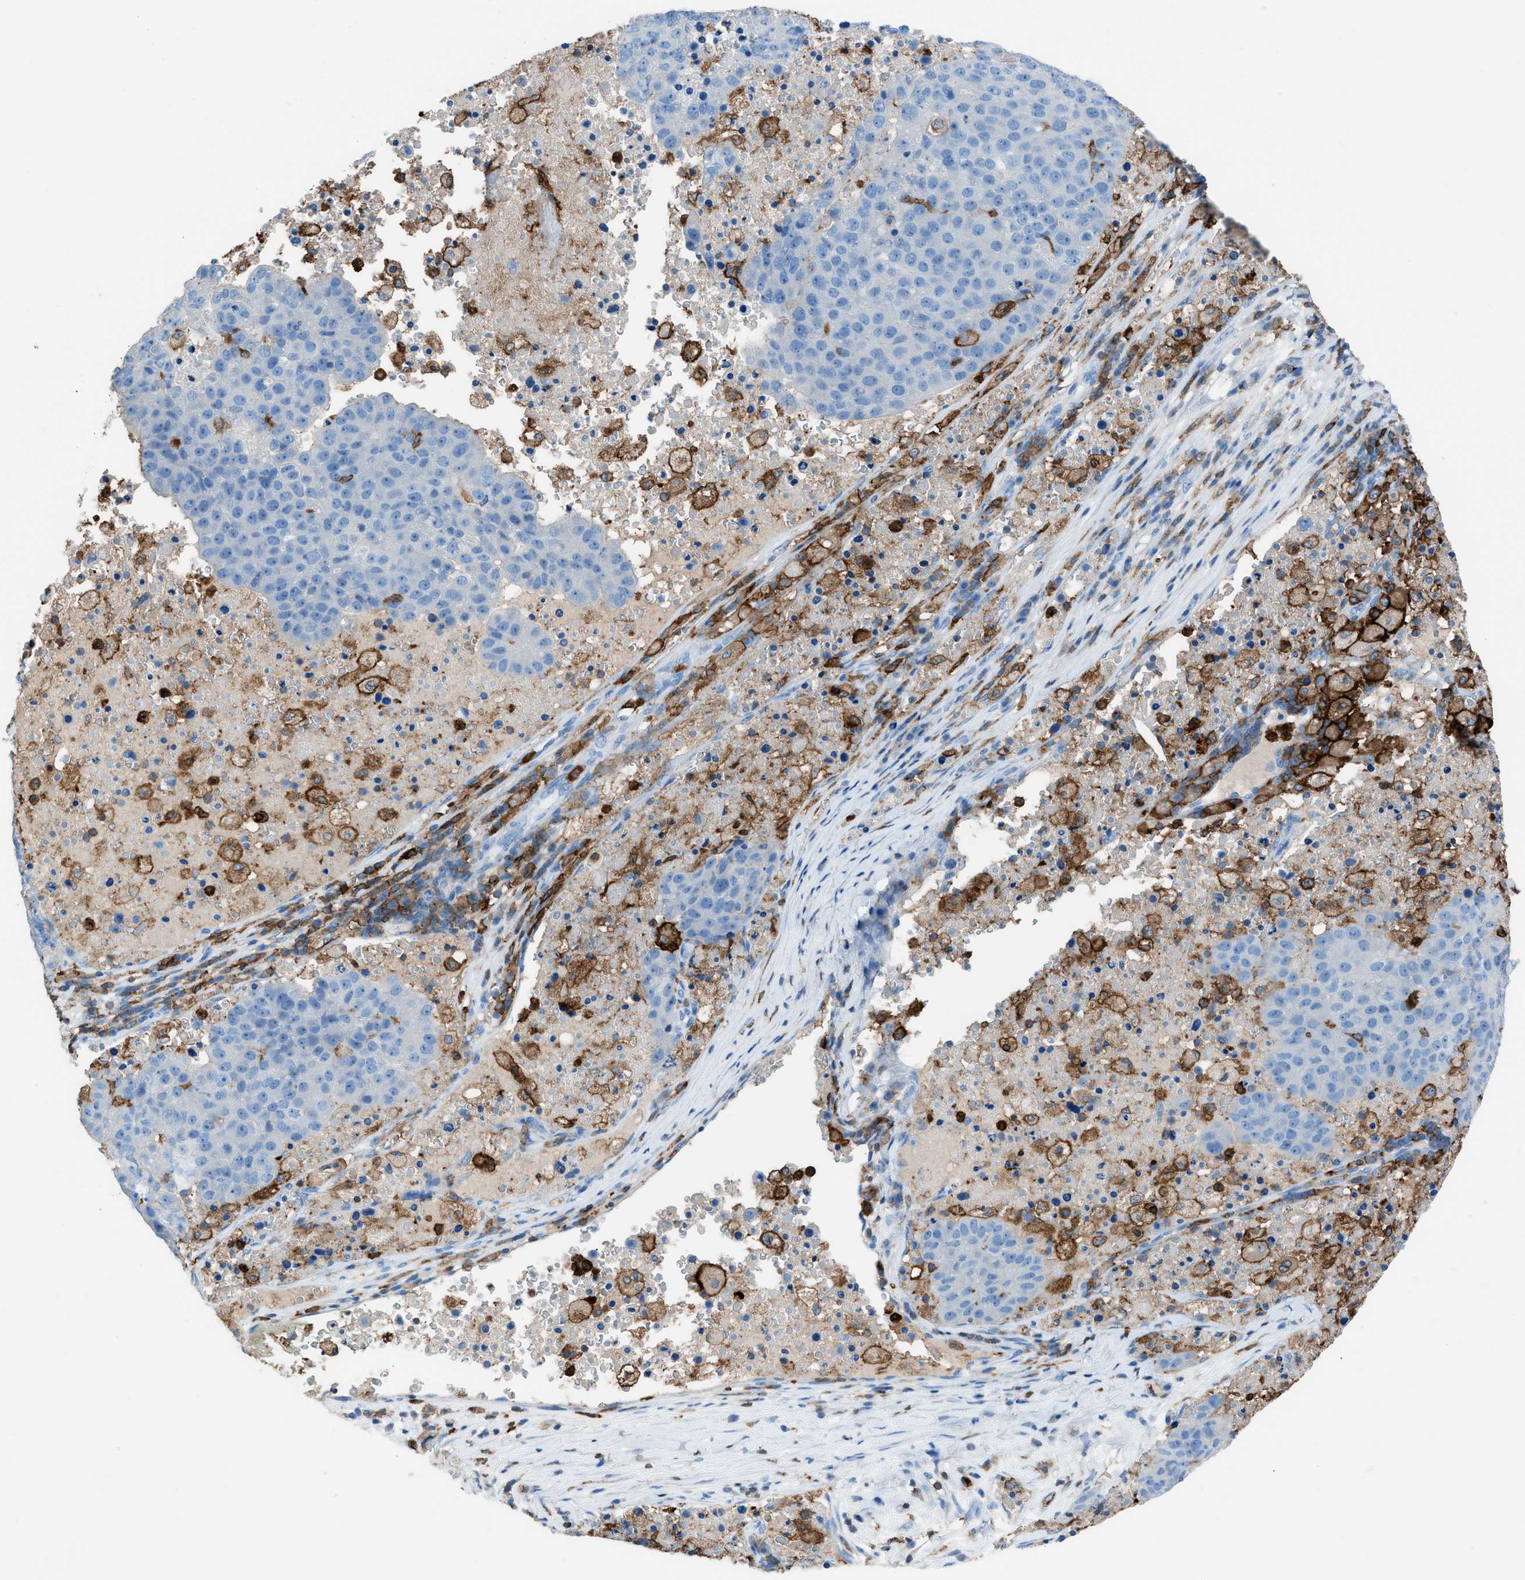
{"staining": {"intensity": "negative", "quantity": "none", "location": "none"}, "tissue": "pancreatic cancer", "cell_type": "Tumor cells", "image_type": "cancer", "snomed": [{"axis": "morphology", "description": "Adenocarcinoma, NOS"}, {"axis": "topography", "description": "Pancreas"}], "caption": "High power microscopy photomicrograph of an immunohistochemistry image of adenocarcinoma (pancreatic), revealing no significant staining in tumor cells.", "gene": "ITGB2", "patient": {"sex": "female", "age": 61}}